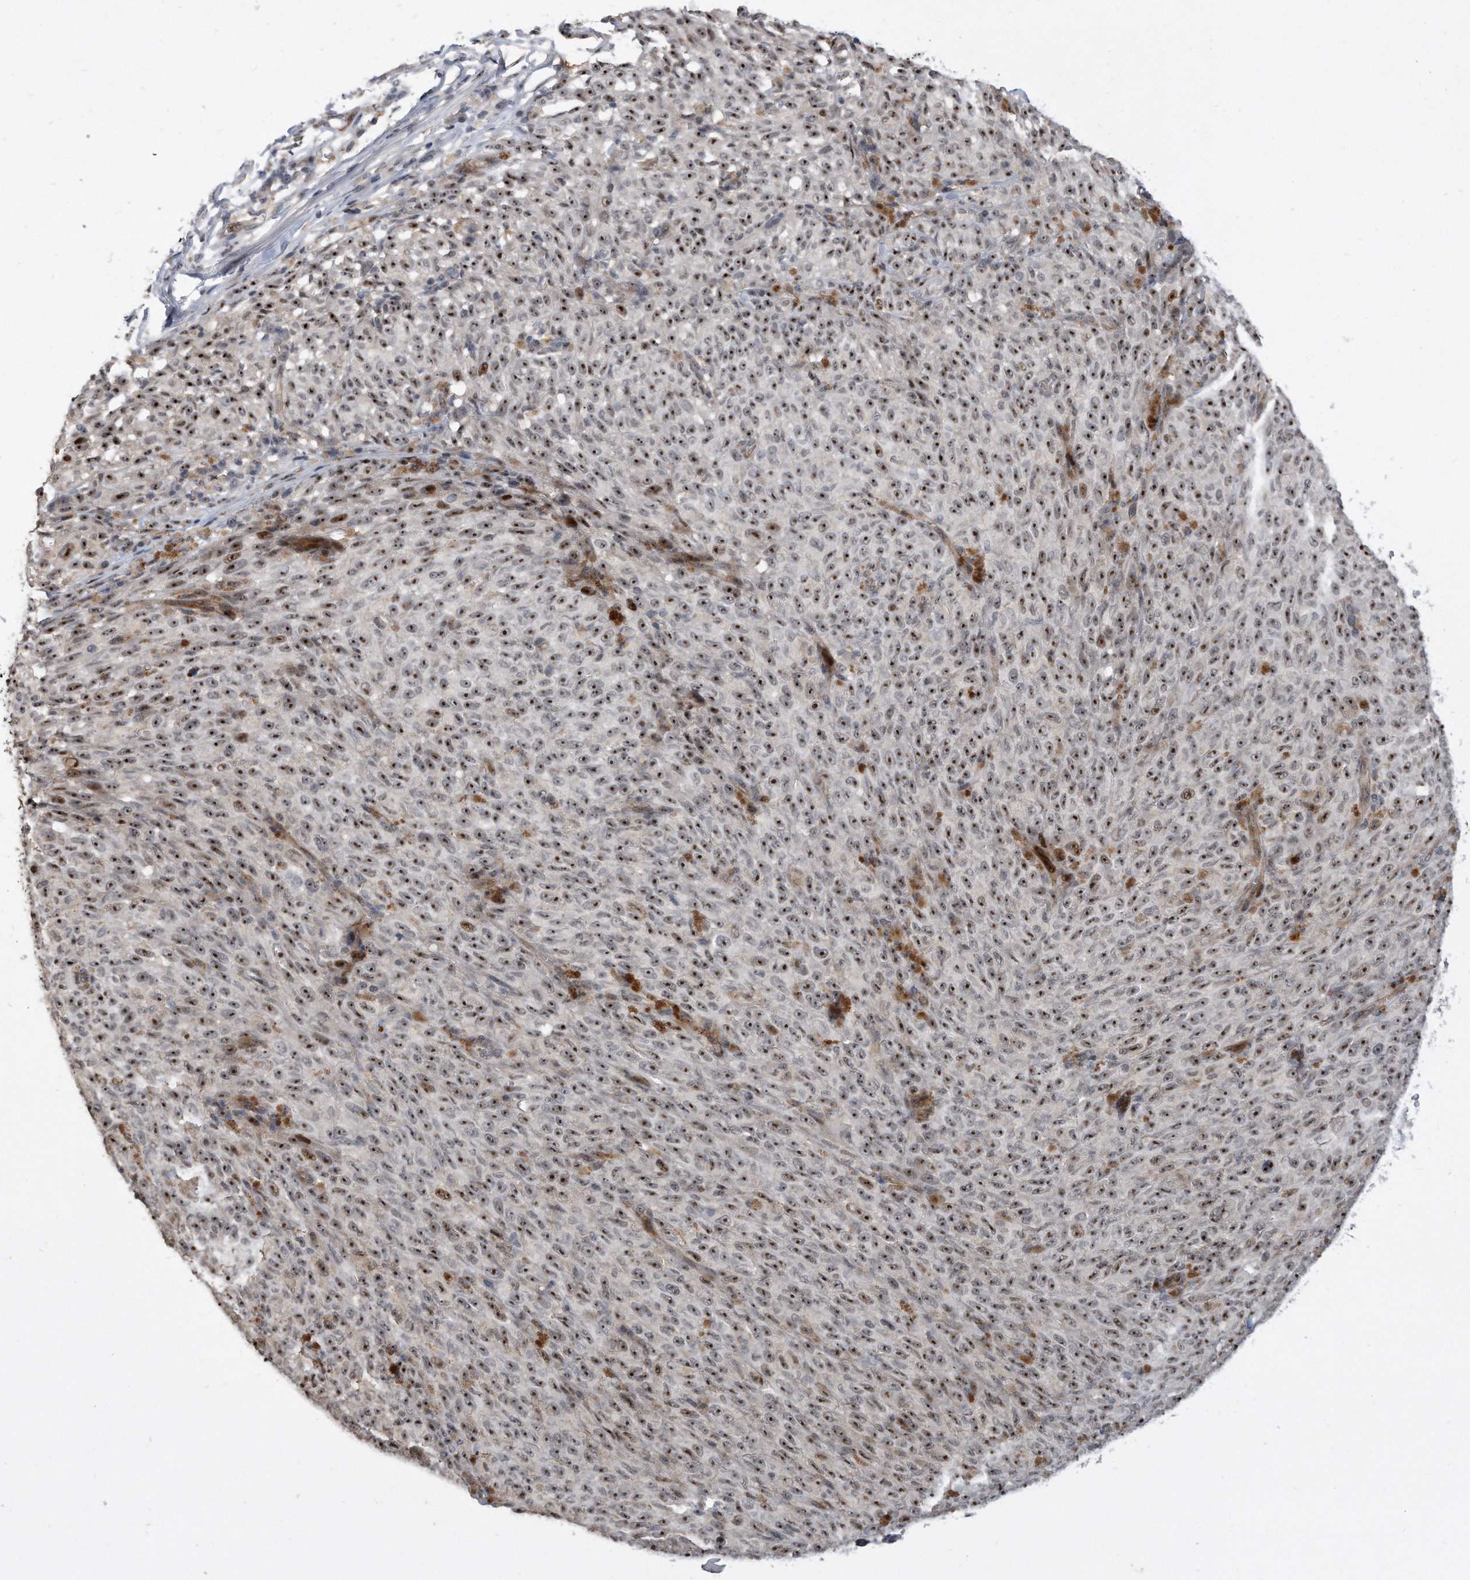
{"staining": {"intensity": "moderate", "quantity": ">75%", "location": "nuclear"}, "tissue": "melanoma", "cell_type": "Tumor cells", "image_type": "cancer", "snomed": [{"axis": "morphology", "description": "Malignant melanoma, NOS"}, {"axis": "topography", "description": "Skin"}], "caption": "A brown stain labels moderate nuclear staining of a protein in human malignant melanoma tumor cells. The staining was performed using DAB, with brown indicating positive protein expression. Nuclei are stained blue with hematoxylin.", "gene": "PGBD2", "patient": {"sex": "female", "age": 82}}